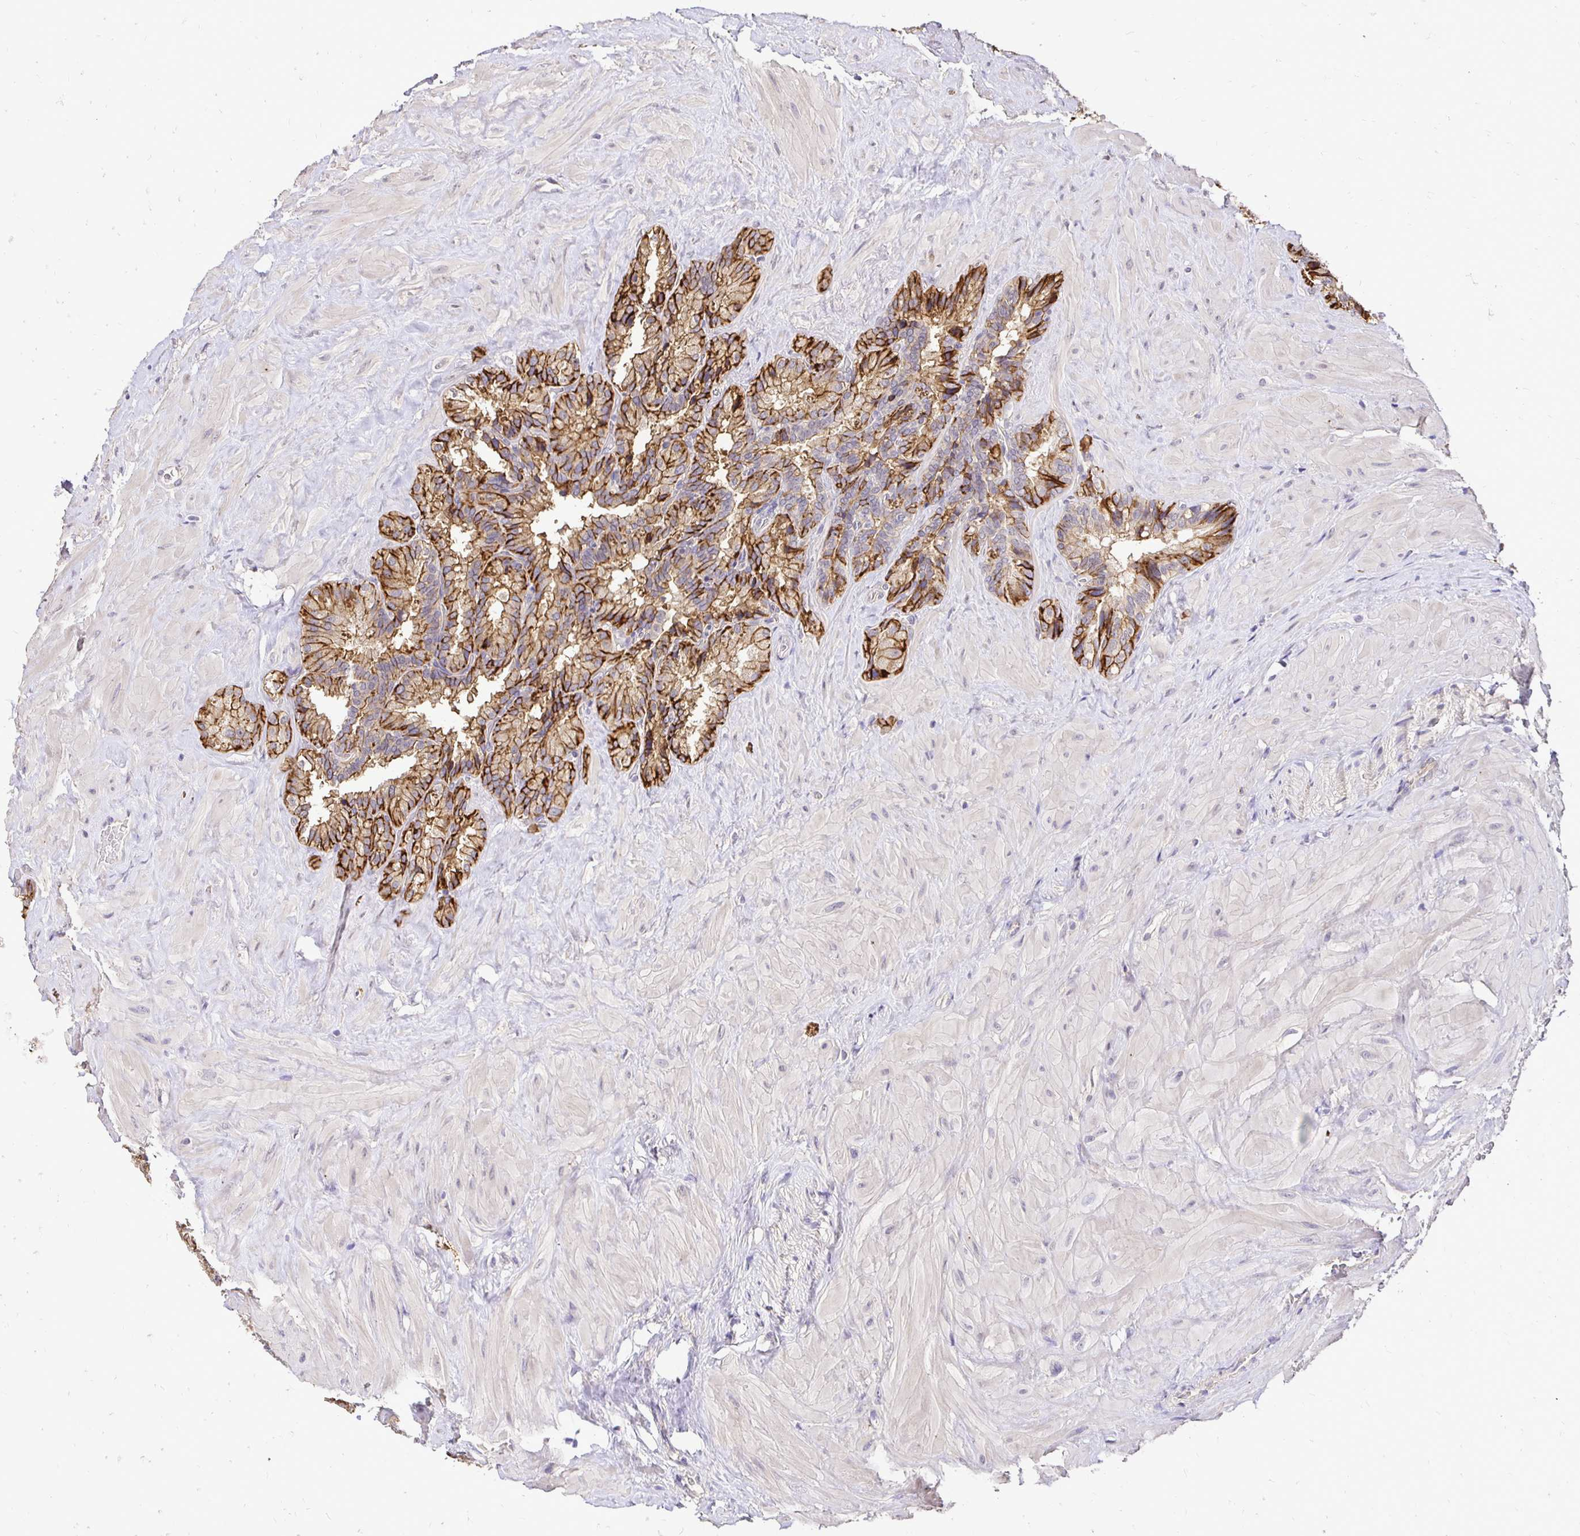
{"staining": {"intensity": "moderate", "quantity": "25%-75%", "location": "cytoplasmic/membranous"}, "tissue": "seminal vesicle", "cell_type": "Glandular cells", "image_type": "normal", "snomed": [{"axis": "morphology", "description": "Normal tissue, NOS"}, {"axis": "topography", "description": "Seminal veicle"}], "caption": "This image displays IHC staining of normal seminal vesicle, with medium moderate cytoplasmic/membranous staining in approximately 25%-75% of glandular cells.", "gene": "SLC9A1", "patient": {"sex": "male", "age": 60}}